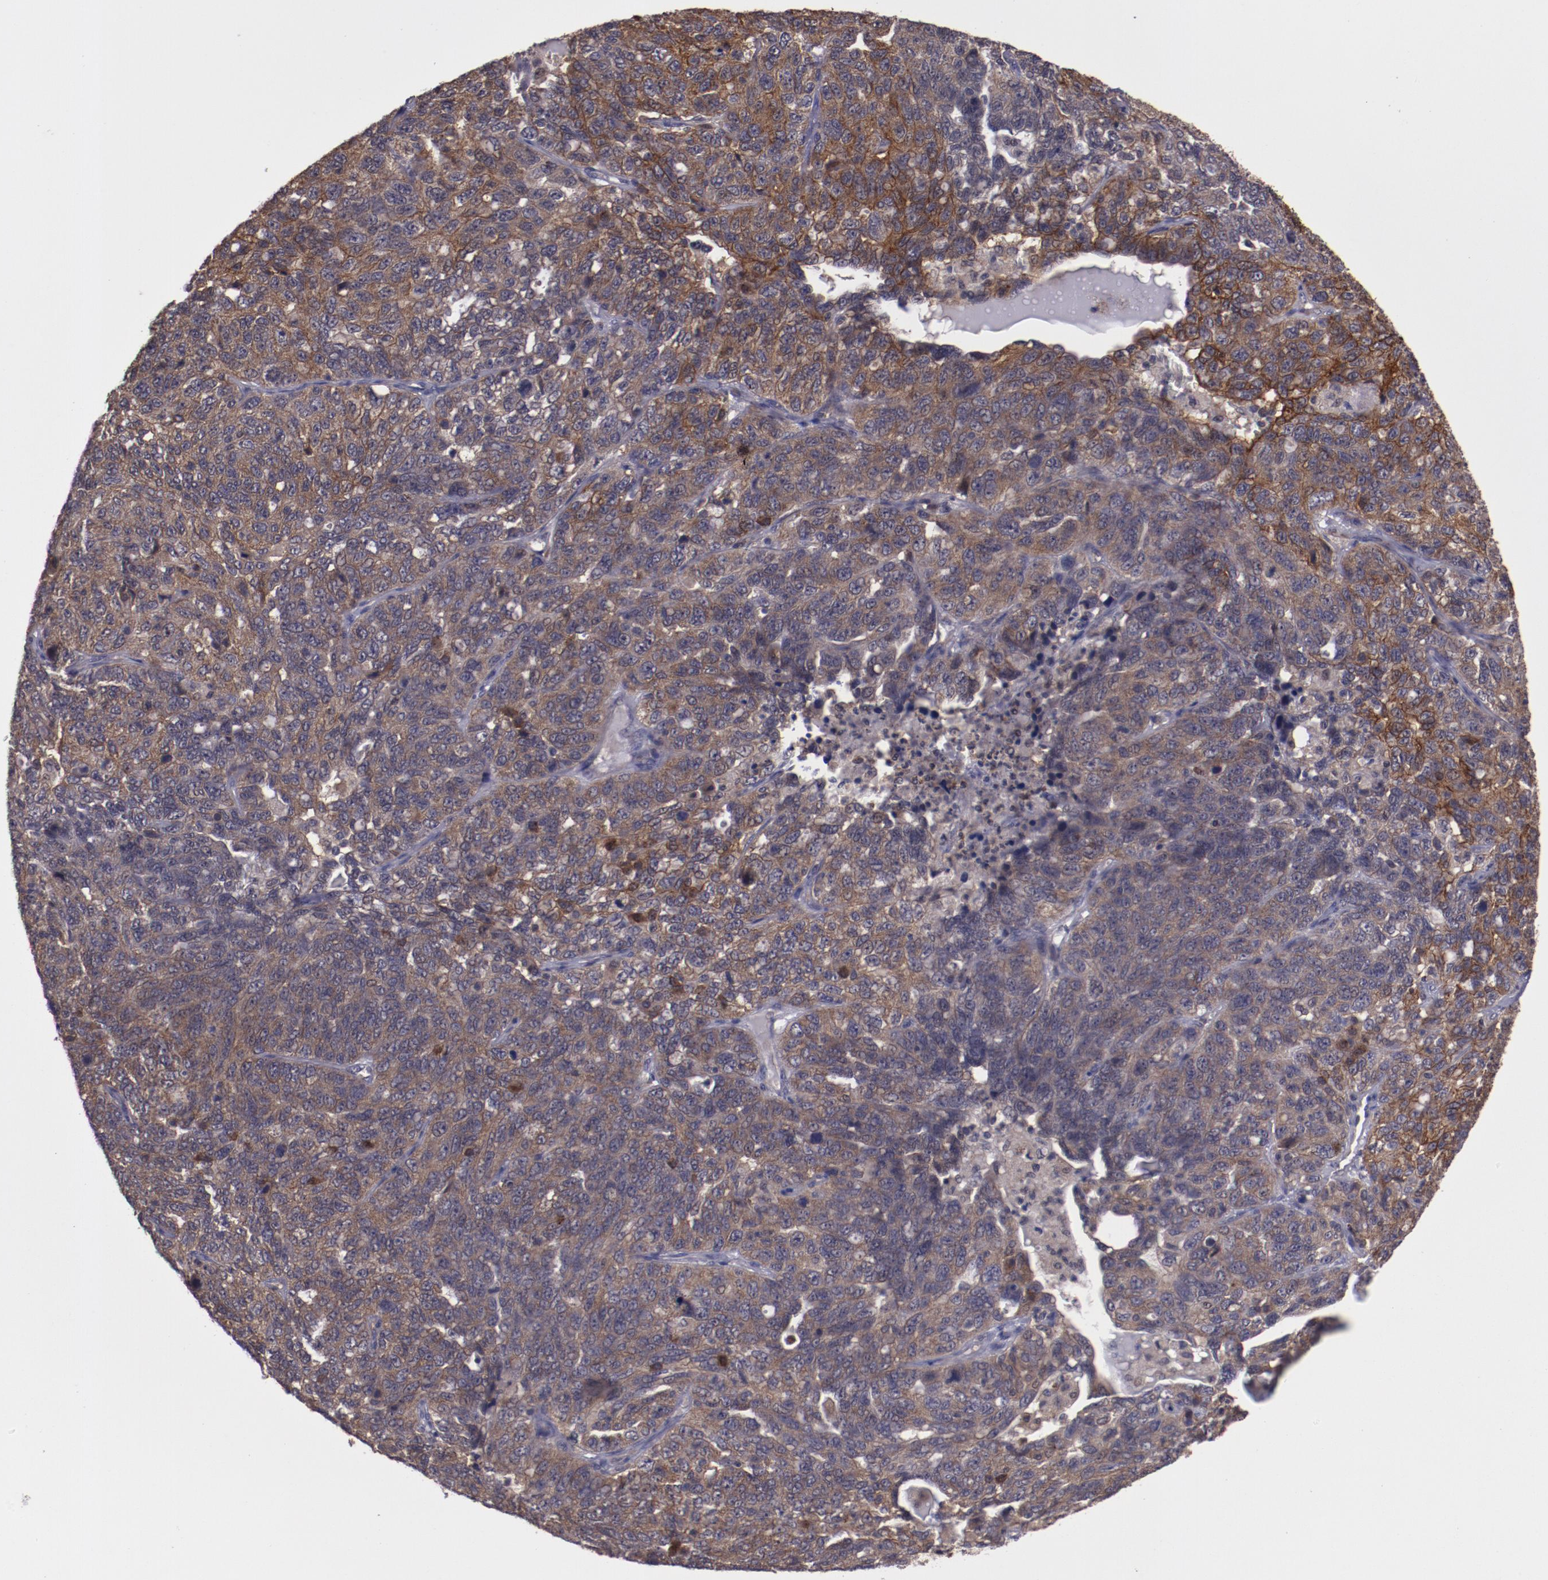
{"staining": {"intensity": "moderate", "quantity": ">75%", "location": "cytoplasmic/membranous"}, "tissue": "ovarian cancer", "cell_type": "Tumor cells", "image_type": "cancer", "snomed": [{"axis": "morphology", "description": "Cystadenocarcinoma, serous, NOS"}, {"axis": "topography", "description": "Ovary"}], "caption": "Ovarian cancer (serous cystadenocarcinoma) stained for a protein displays moderate cytoplasmic/membranous positivity in tumor cells.", "gene": "FTSJ1", "patient": {"sex": "female", "age": 71}}